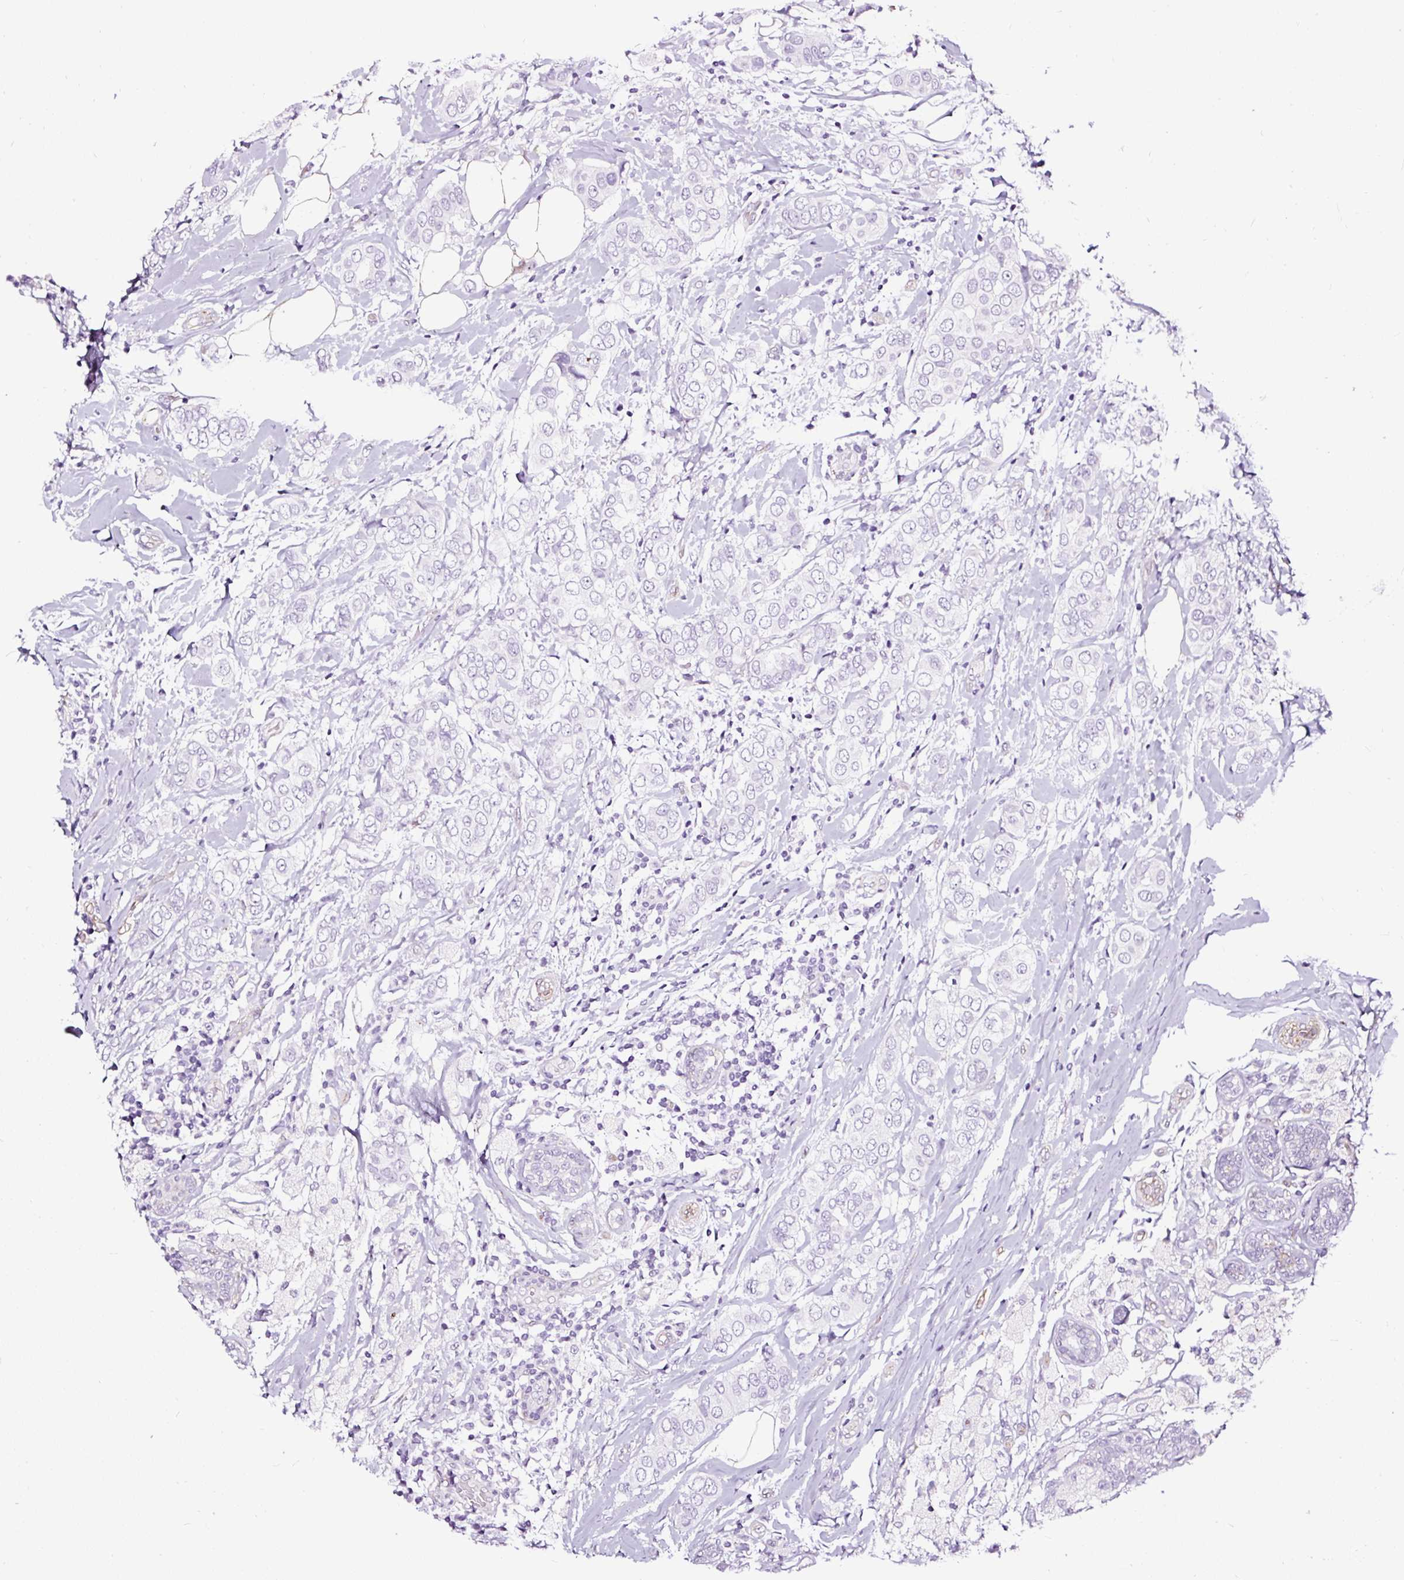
{"staining": {"intensity": "negative", "quantity": "none", "location": "none"}, "tissue": "breast cancer", "cell_type": "Tumor cells", "image_type": "cancer", "snomed": [{"axis": "morphology", "description": "Lobular carcinoma"}, {"axis": "topography", "description": "Breast"}], "caption": "DAB immunohistochemical staining of breast lobular carcinoma demonstrates no significant expression in tumor cells. The staining was performed using DAB (3,3'-diaminobenzidine) to visualize the protein expression in brown, while the nuclei were stained in blue with hematoxylin (Magnification: 20x).", "gene": "SLC7A8", "patient": {"sex": "female", "age": 51}}